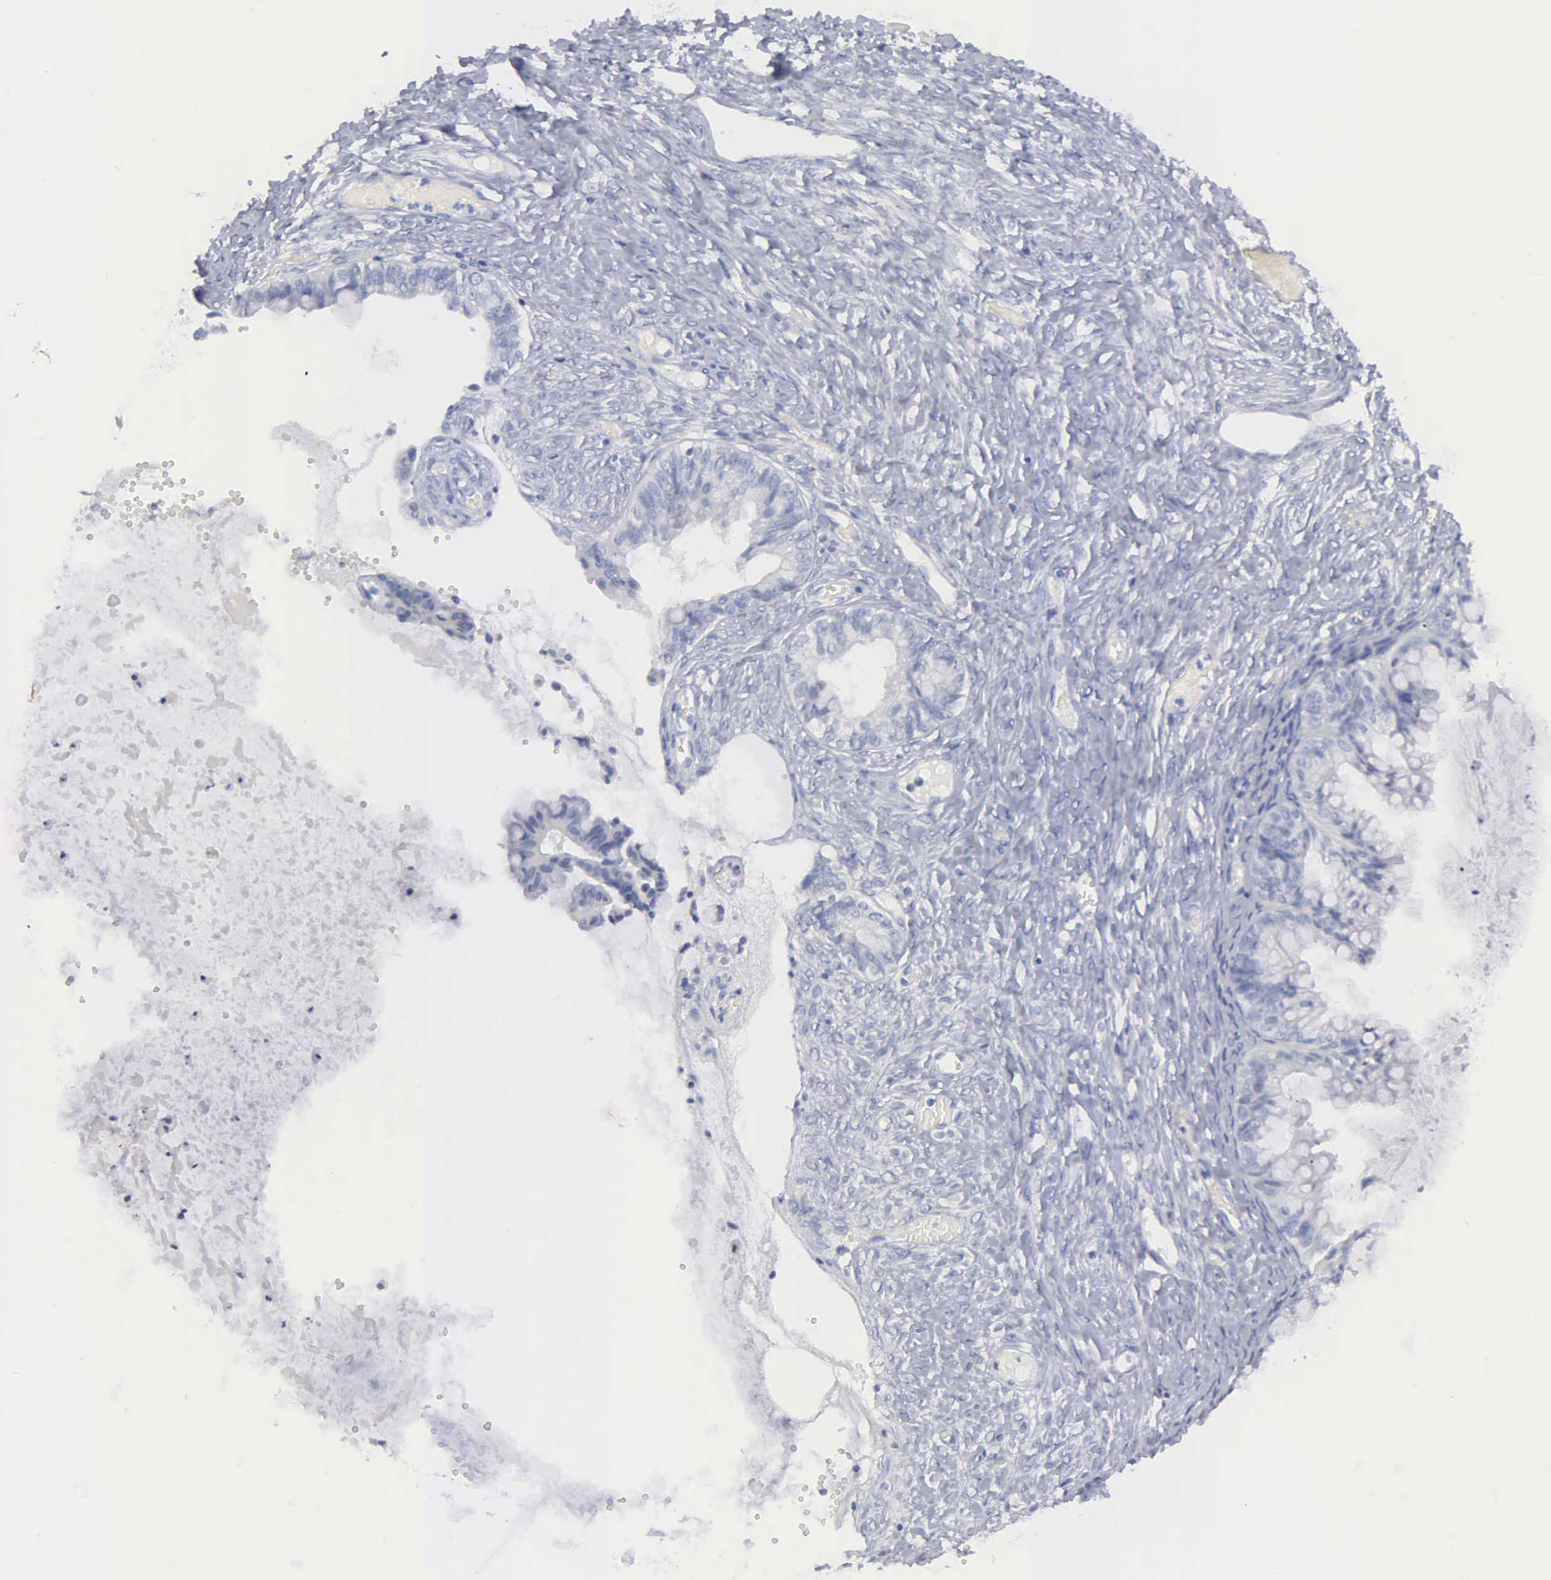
{"staining": {"intensity": "negative", "quantity": "none", "location": "none"}, "tissue": "ovarian cancer", "cell_type": "Tumor cells", "image_type": "cancer", "snomed": [{"axis": "morphology", "description": "Cystadenocarcinoma, mucinous, NOS"}, {"axis": "topography", "description": "Ovary"}], "caption": "DAB (3,3'-diaminobenzidine) immunohistochemical staining of ovarian mucinous cystadenocarcinoma exhibits no significant expression in tumor cells.", "gene": "ASPHD2", "patient": {"sex": "female", "age": 57}}